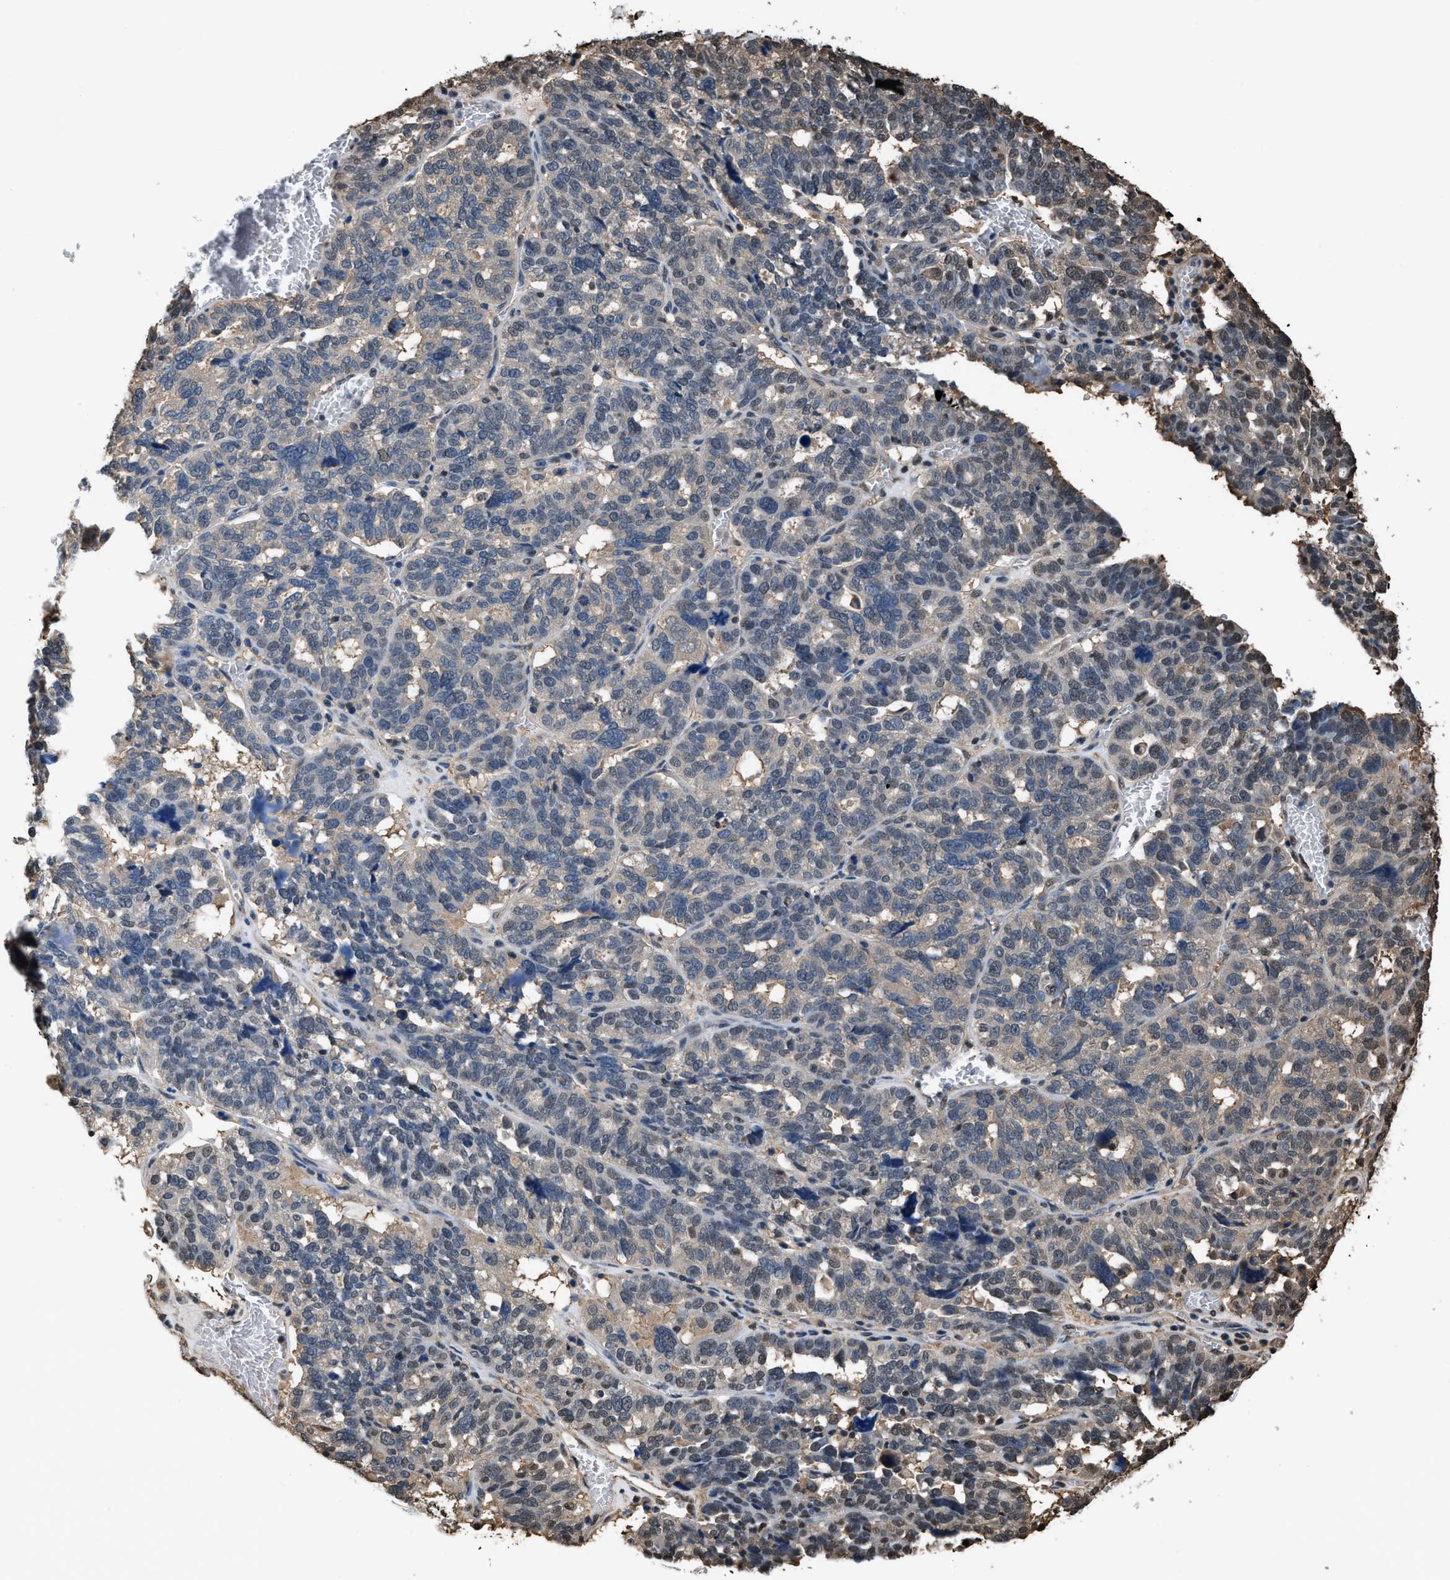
{"staining": {"intensity": "moderate", "quantity": "<25%", "location": "nuclear"}, "tissue": "ovarian cancer", "cell_type": "Tumor cells", "image_type": "cancer", "snomed": [{"axis": "morphology", "description": "Cystadenocarcinoma, serous, NOS"}, {"axis": "topography", "description": "Ovary"}], "caption": "Protein analysis of serous cystadenocarcinoma (ovarian) tissue demonstrates moderate nuclear expression in approximately <25% of tumor cells. (Brightfield microscopy of DAB IHC at high magnification).", "gene": "FNTA", "patient": {"sex": "female", "age": 59}}